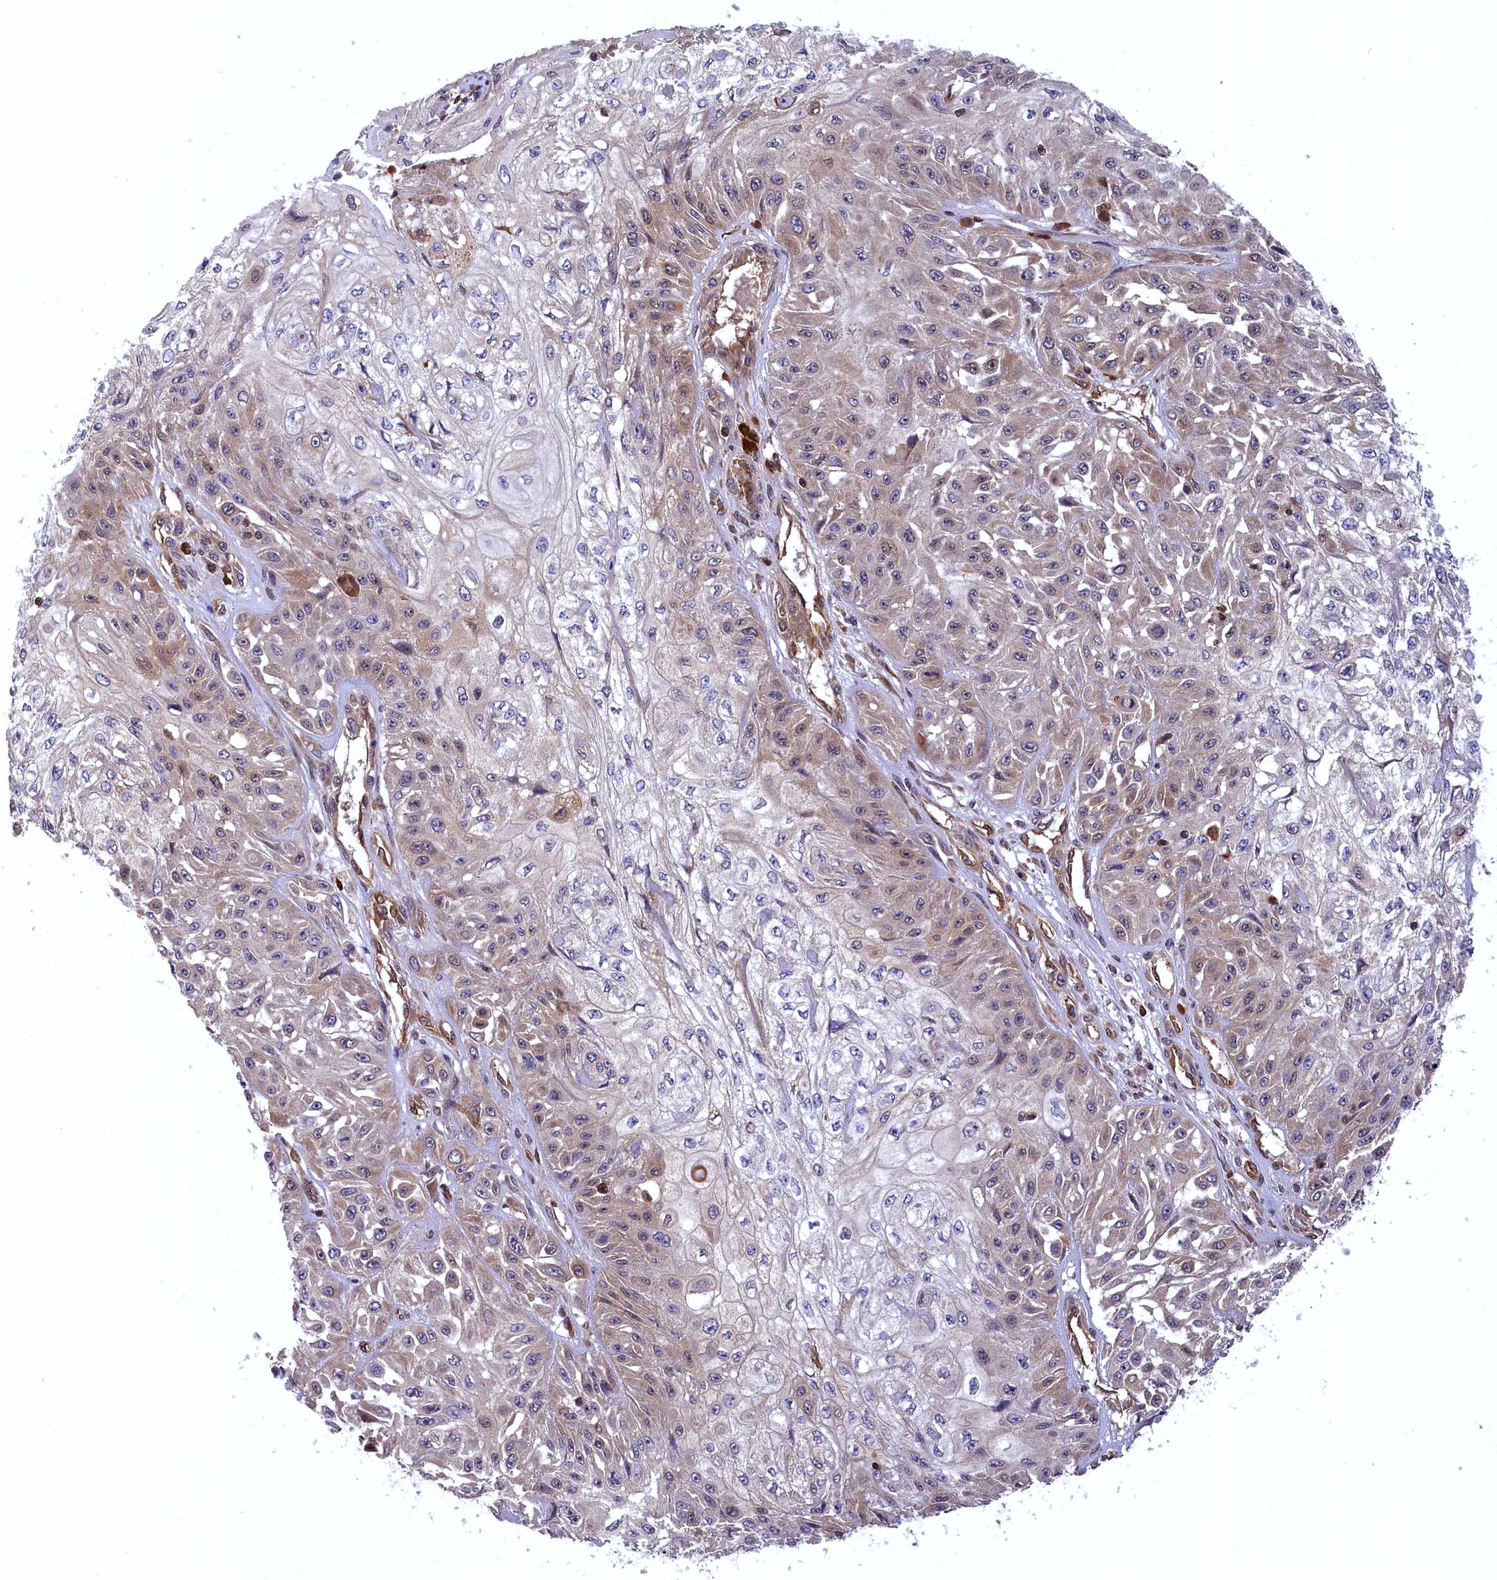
{"staining": {"intensity": "weak", "quantity": "25%-75%", "location": "cytoplasmic/membranous"}, "tissue": "skin cancer", "cell_type": "Tumor cells", "image_type": "cancer", "snomed": [{"axis": "morphology", "description": "Squamous cell carcinoma, NOS"}, {"axis": "morphology", "description": "Squamous cell carcinoma, metastatic, NOS"}, {"axis": "topography", "description": "Skin"}, {"axis": "topography", "description": "Lymph node"}], "caption": "DAB (3,3'-diaminobenzidine) immunohistochemical staining of human skin cancer exhibits weak cytoplasmic/membranous protein expression in approximately 25%-75% of tumor cells. (DAB (3,3'-diaminobenzidine) IHC, brown staining for protein, blue staining for nuclei).", "gene": "COX17", "patient": {"sex": "male", "age": 75}}